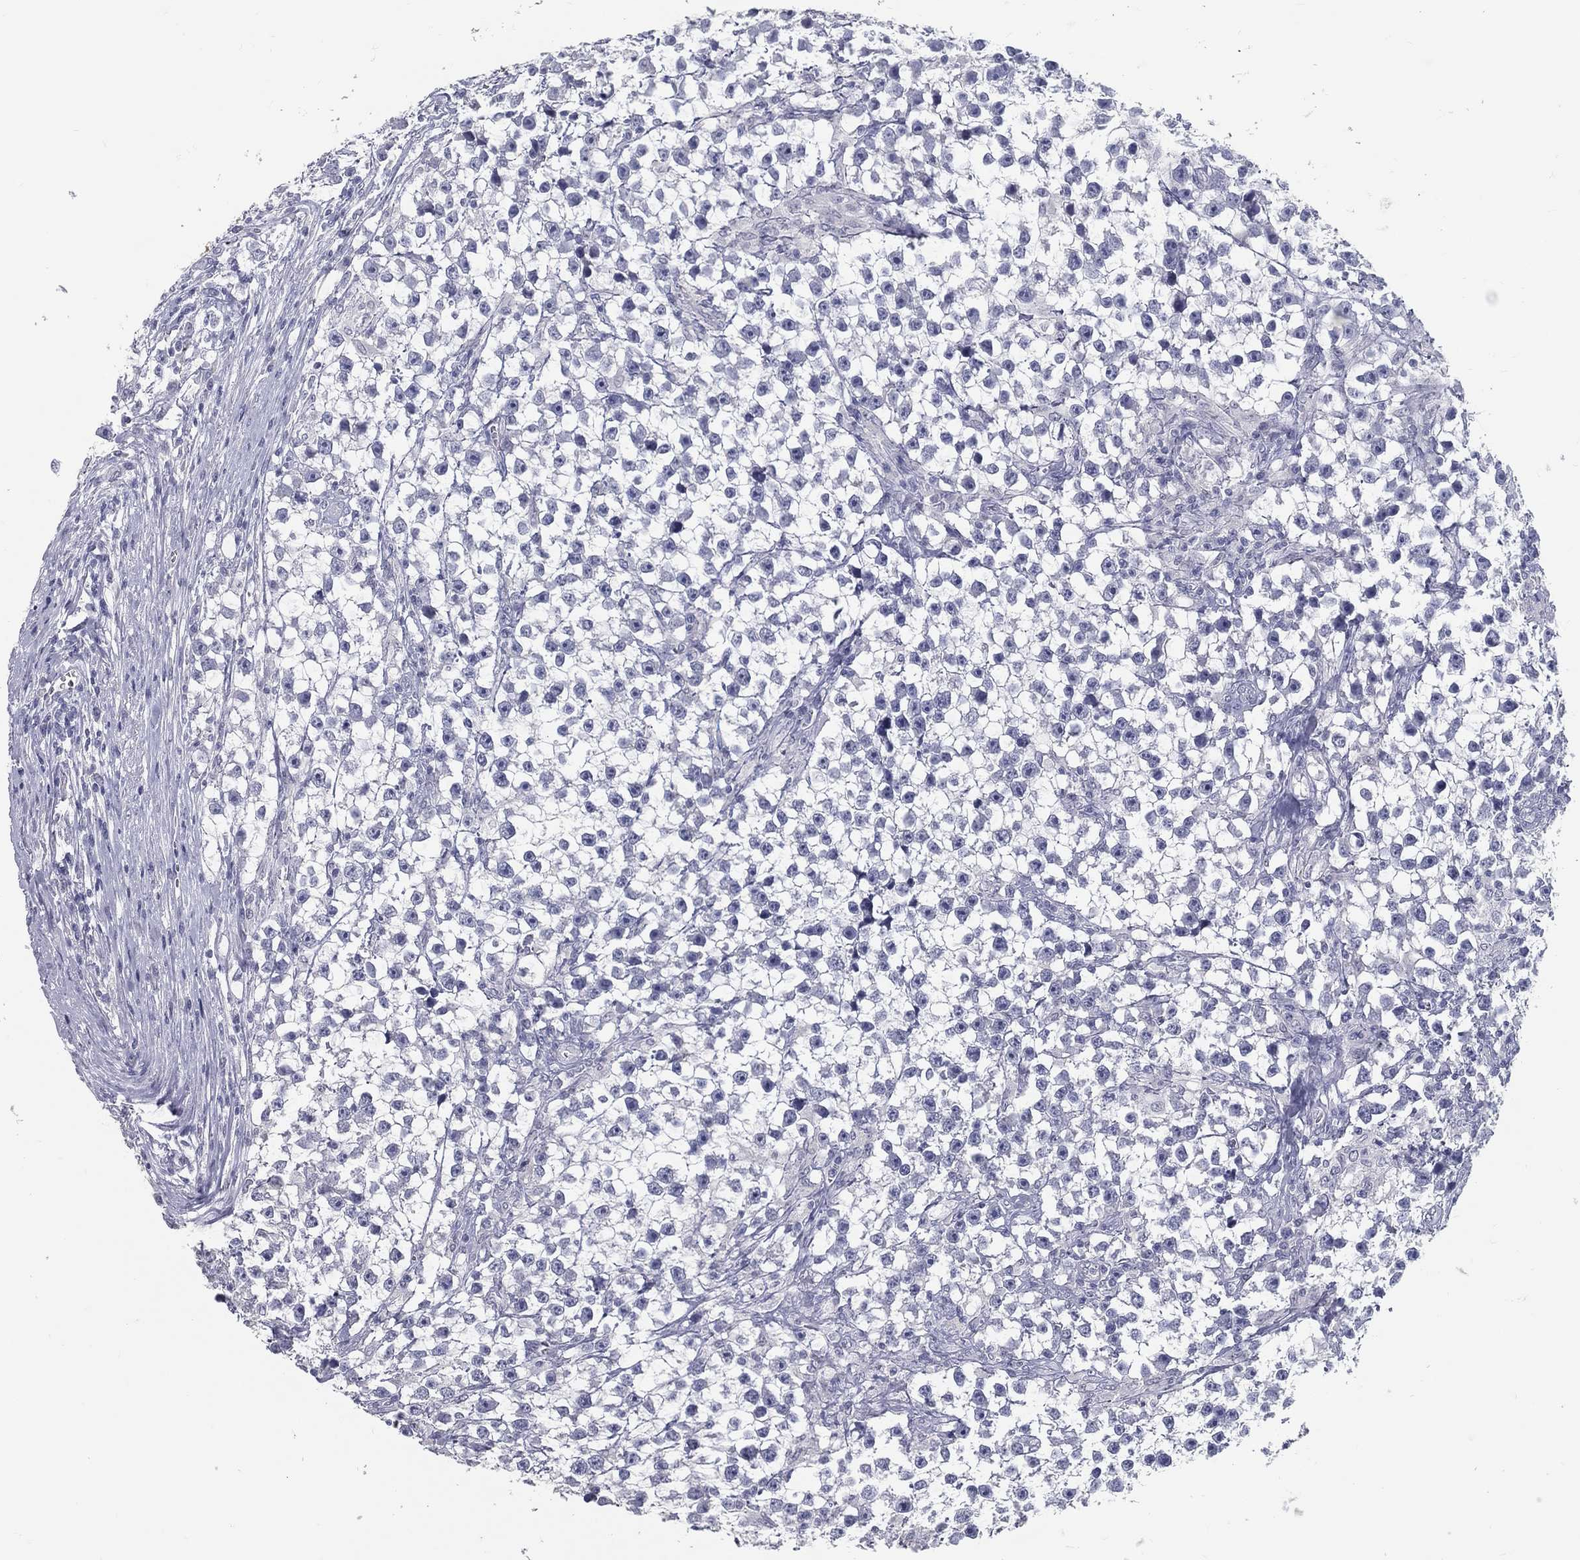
{"staining": {"intensity": "negative", "quantity": "none", "location": "none"}, "tissue": "testis cancer", "cell_type": "Tumor cells", "image_type": "cancer", "snomed": [{"axis": "morphology", "description": "Seminoma, NOS"}, {"axis": "topography", "description": "Testis"}], "caption": "DAB immunohistochemical staining of human seminoma (testis) shows no significant expression in tumor cells.", "gene": "ACE2", "patient": {"sex": "male", "age": 59}}